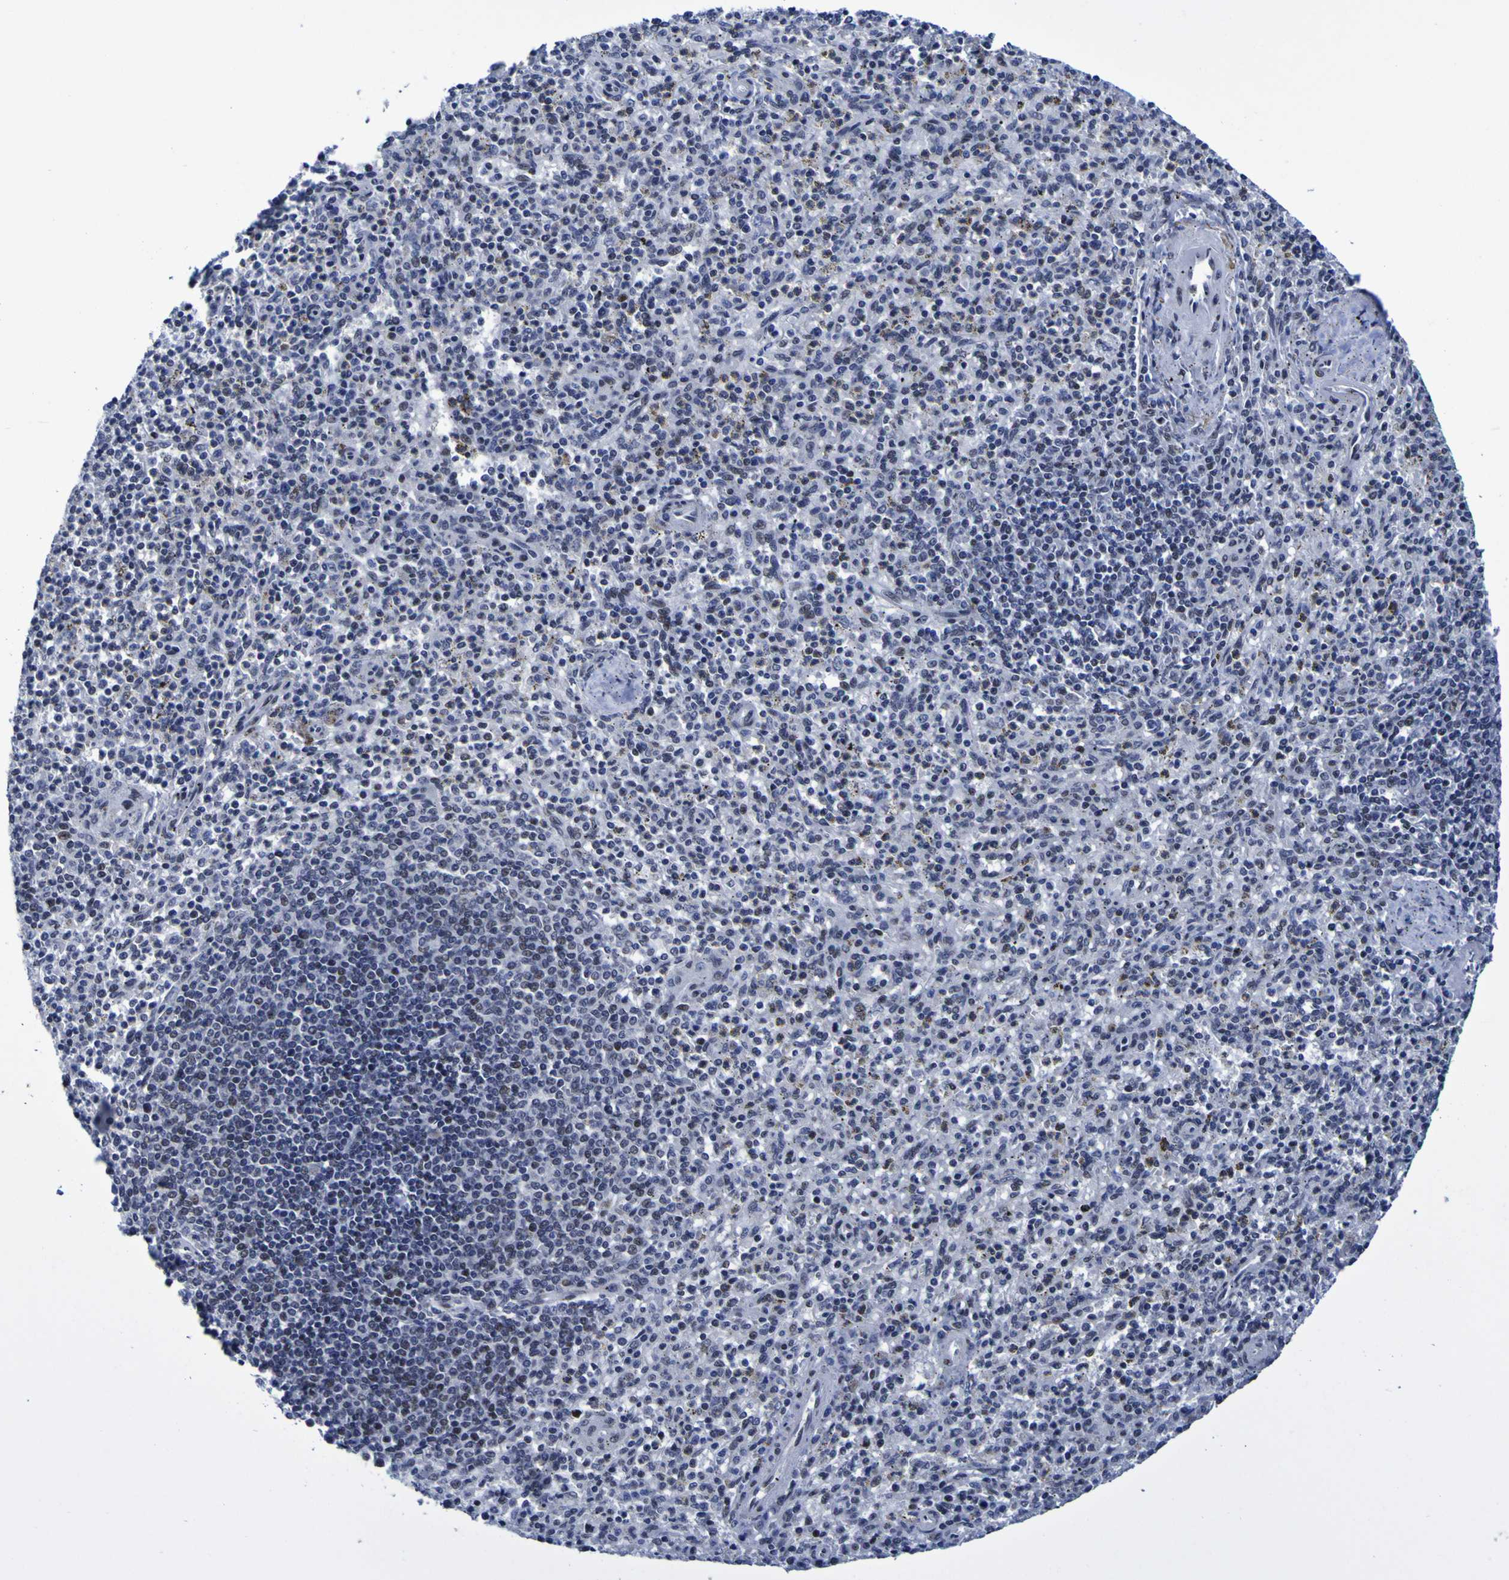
{"staining": {"intensity": "weak", "quantity": "25%-75%", "location": "nuclear"}, "tissue": "spleen", "cell_type": "Cells in red pulp", "image_type": "normal", "snomed": [{"axis": "morphology", "description": "Normal tissue, NOS"}, {"axis": "topography", "description": "Spleen"}], "caption": "A low amount of weak nuclear expression is seen in approximately 25%-75% of cells in red pulp in unremarkable spleen.", "gene": "MBD3", "patient": {"sex": "male", "age": 72}}